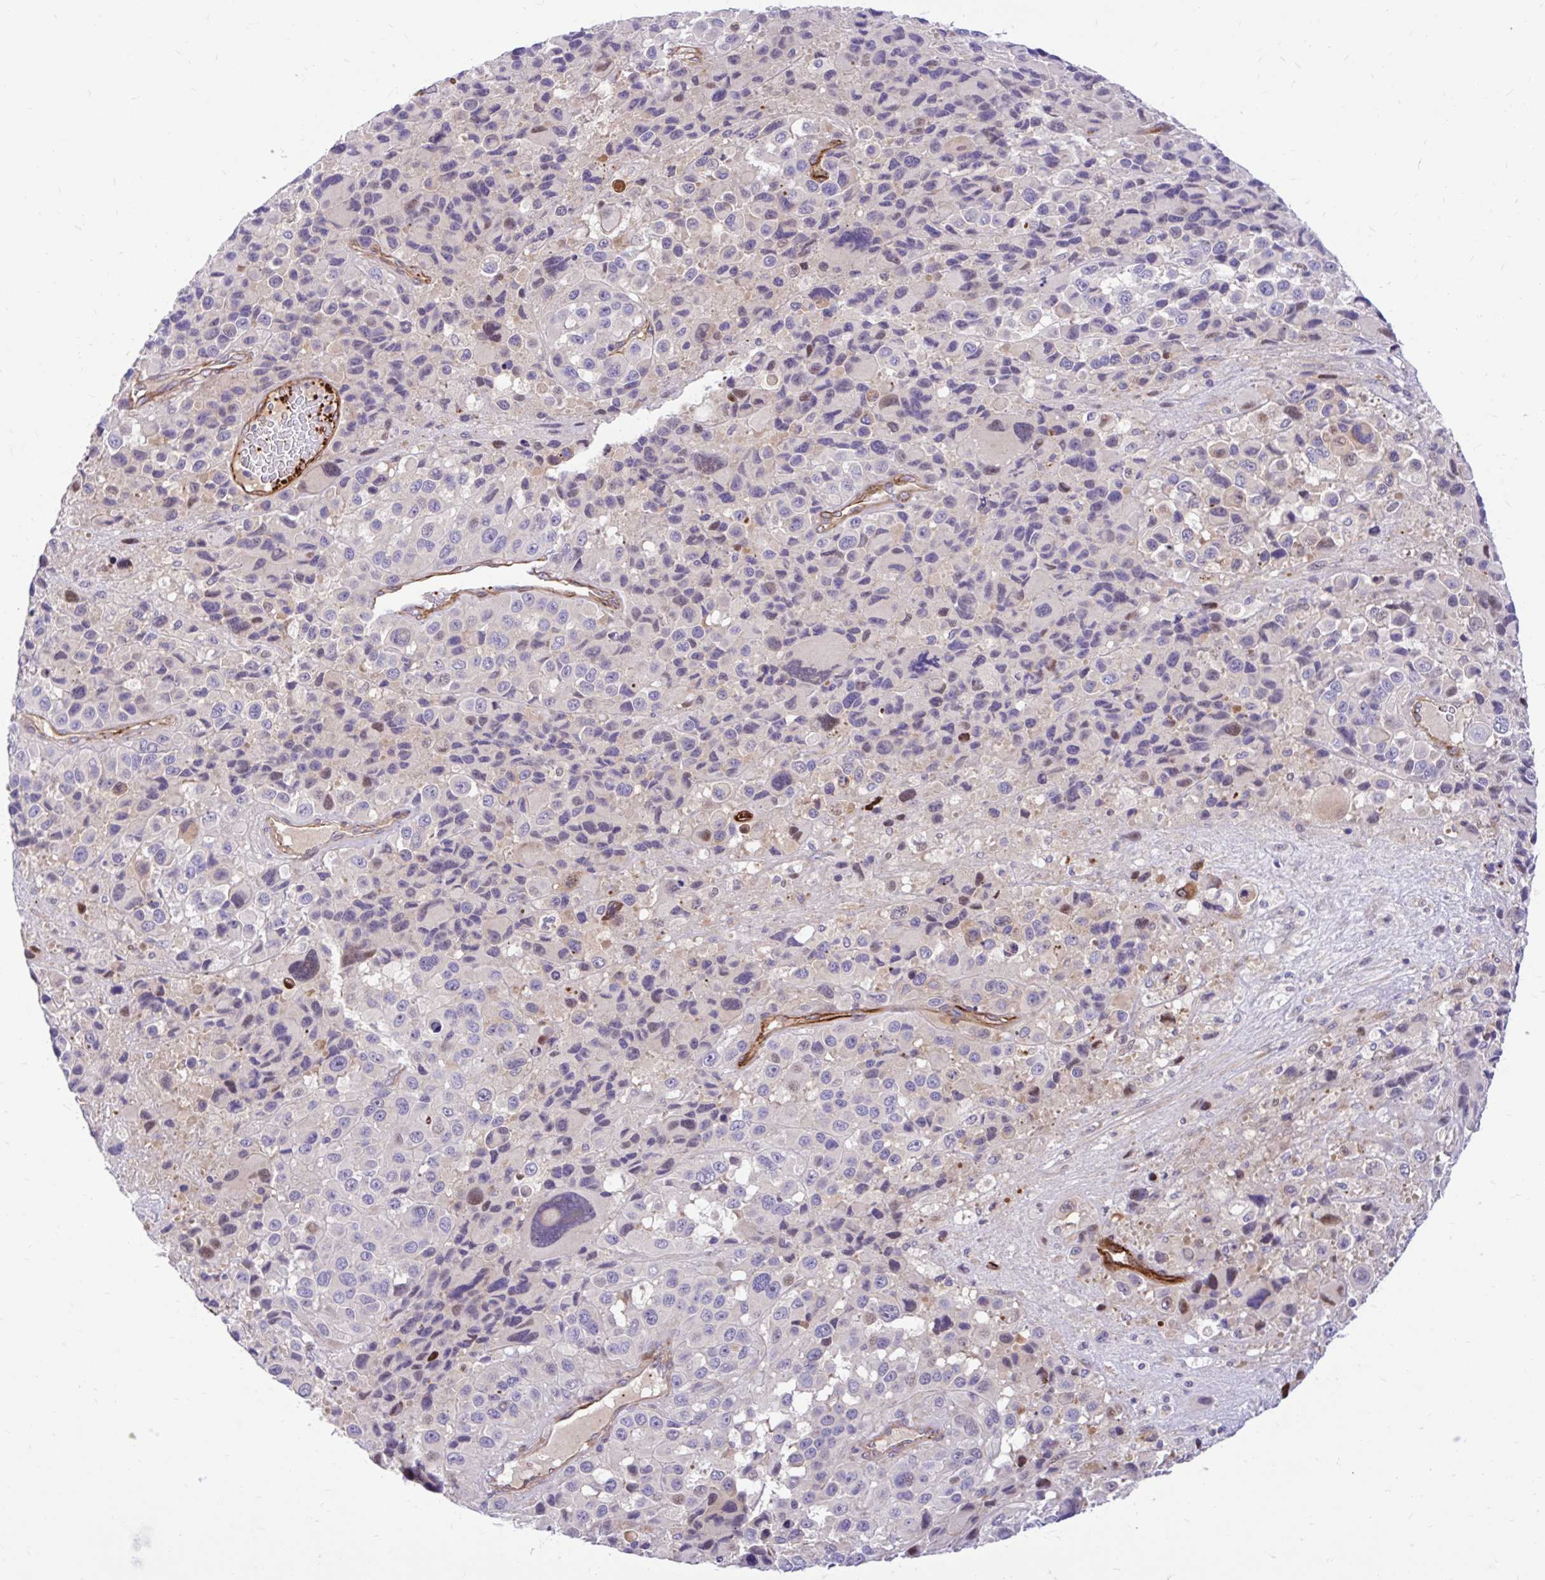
{"staining": {"intensity": "moderate", "quantity": "<25%", "location": "nuclear"}, "tissue": "melanoma", "cell_type": "Tumor cells", "image_type": "cancer", "snomed": [{"axis": "morphology", "description": "Malignant melanoma, Metastatic site"}, {"axis": "topography", "description": "Lymph node"}], "caption": "This histopathology image displays immunohistochemistry staining of melanoma, with low moderate nuclear positivity in approximately <25% of tumor cells.", "gene": "ESPNL", "patient": {"sex": "female", "age": 65}}